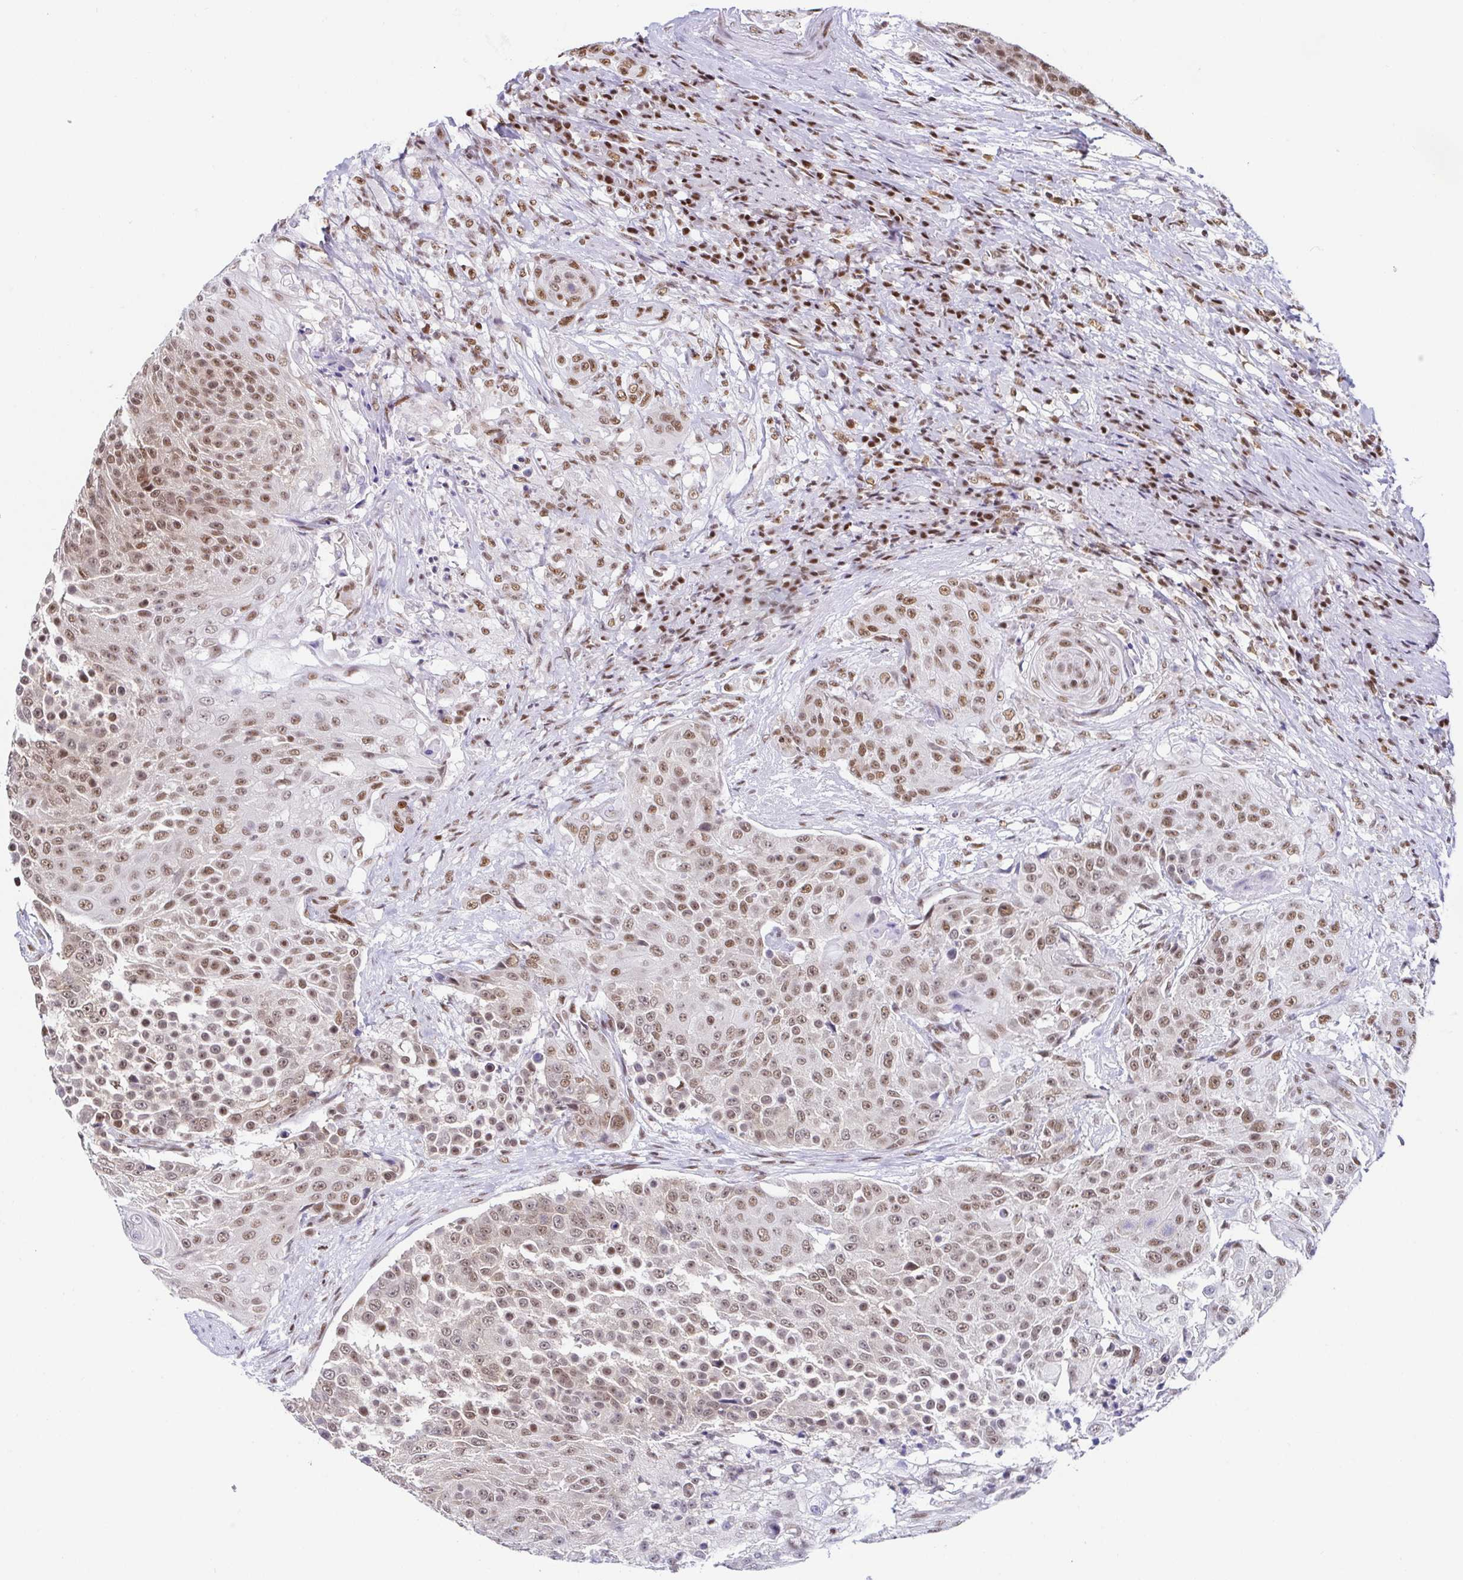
{"staining": {"intensity": "moderate", "quantity": ">75%", "location": "nuclear"}, "tissue": "urothelial cancer", "cell_type": "Tumor cells", "image_type": "cancer", "snomed": [{"axis": "morphology", "description": "Urothelial carcinoma, High grade"}, {"axis": "topography", "description": "Urinary bladder"}], "caption": "A brown stain highlights moderate nuclear positivity of a protein in high-grade urothelial carcinoma tumor cells.", "gene": "EWSR1", "patient": {"sex": "female", "age": 63}}